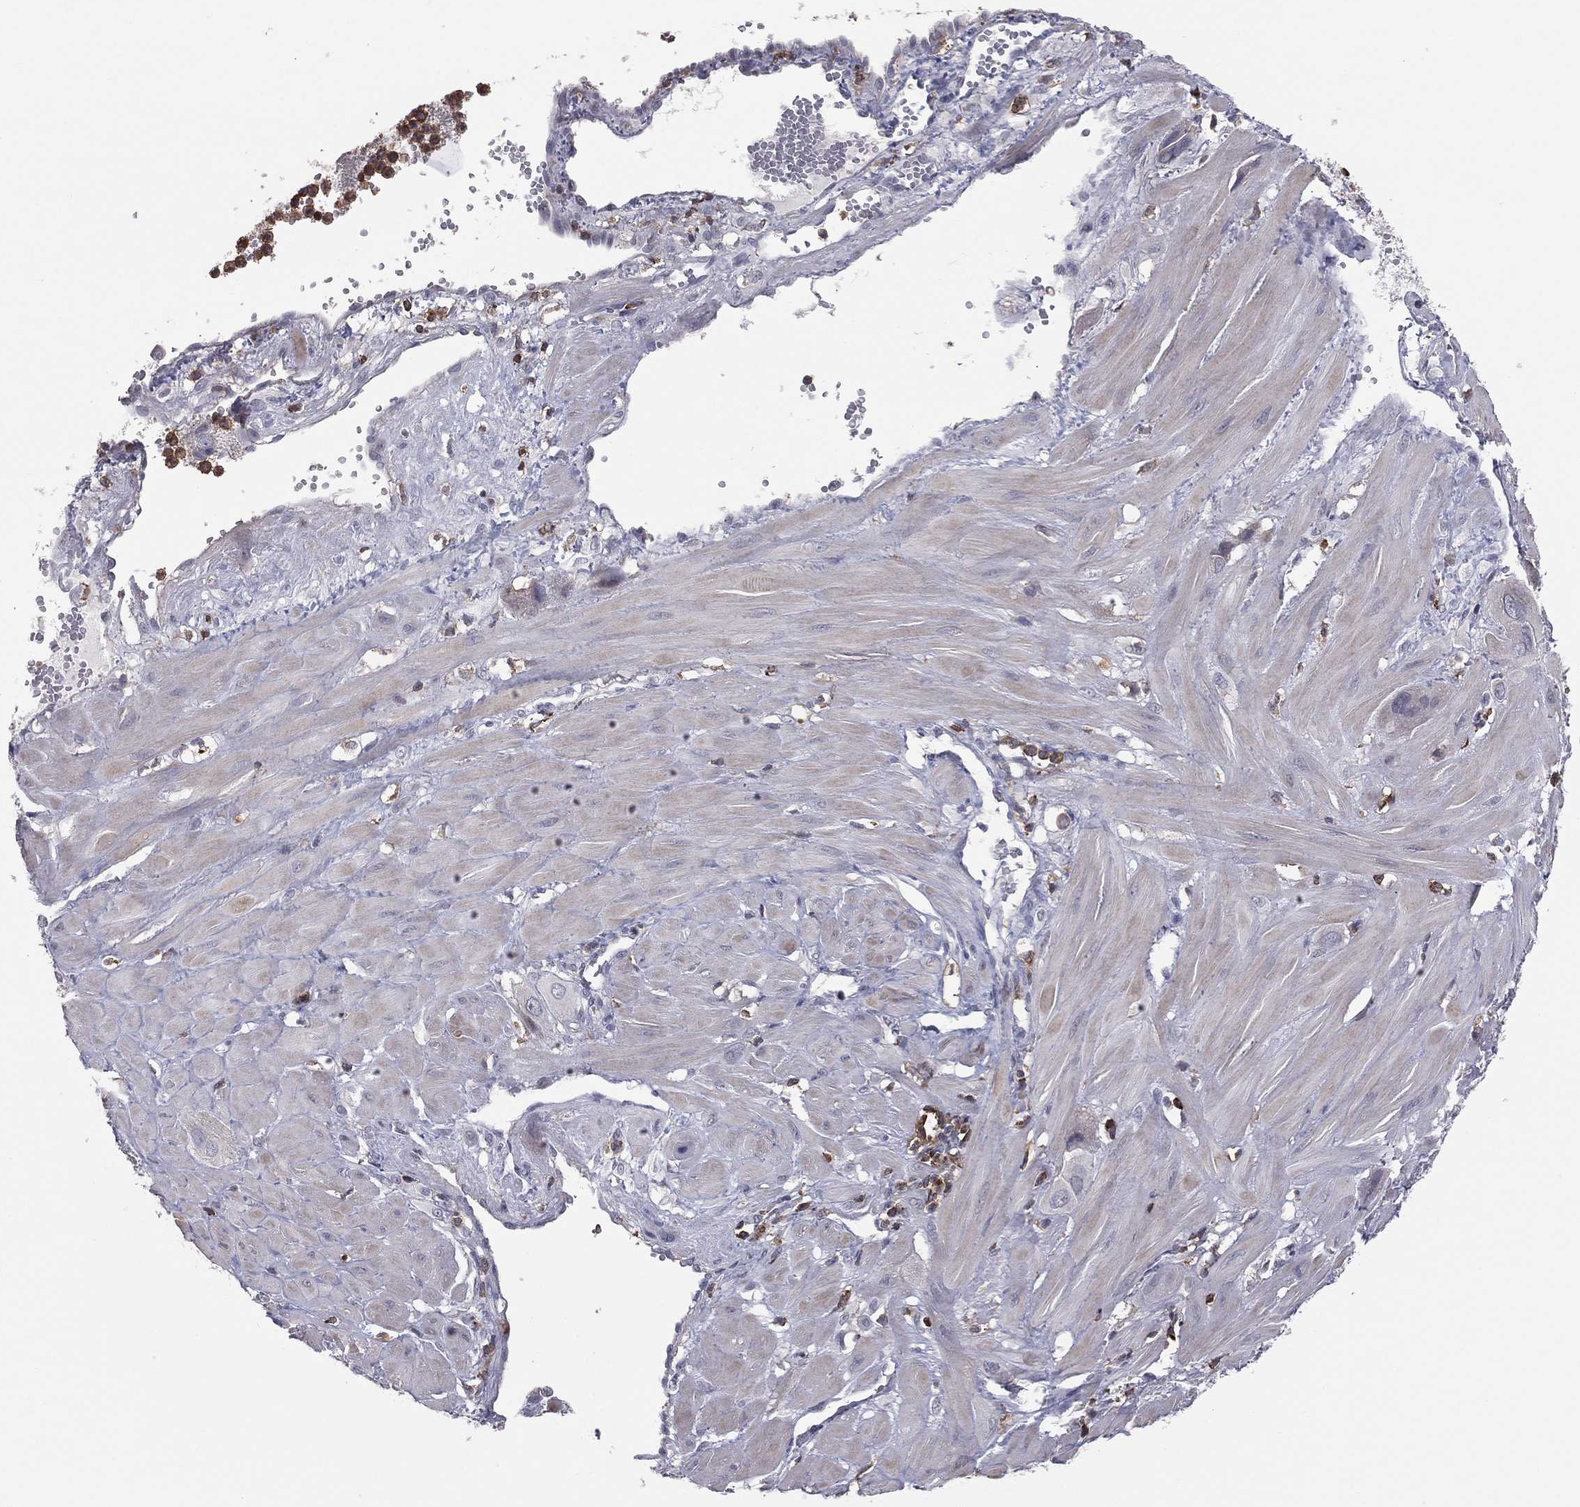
{"staining": {"intensity": "negative", "quantity": "none", "location": "none"}, "tissue": "cervical cancer", "cell_type": "Tumor cells", "image_type": "cancer", "snomed": [{"axis": "morphology", "description": "Squamous cell carcinoma, NOS"}, {"axis": "topography", "description": "Cervix"}], "caption": "Immunohistochemistry (IHC) histopathology image of neoplastic tissue: human cervical squamous cell carcinoma stained with DAB (3,3'-diaminobenzidine) demonstrates no significant protein staining in tumor cells.", "gene": "PSTPIP1", "patient": {"sex": "female", "age": 34}}